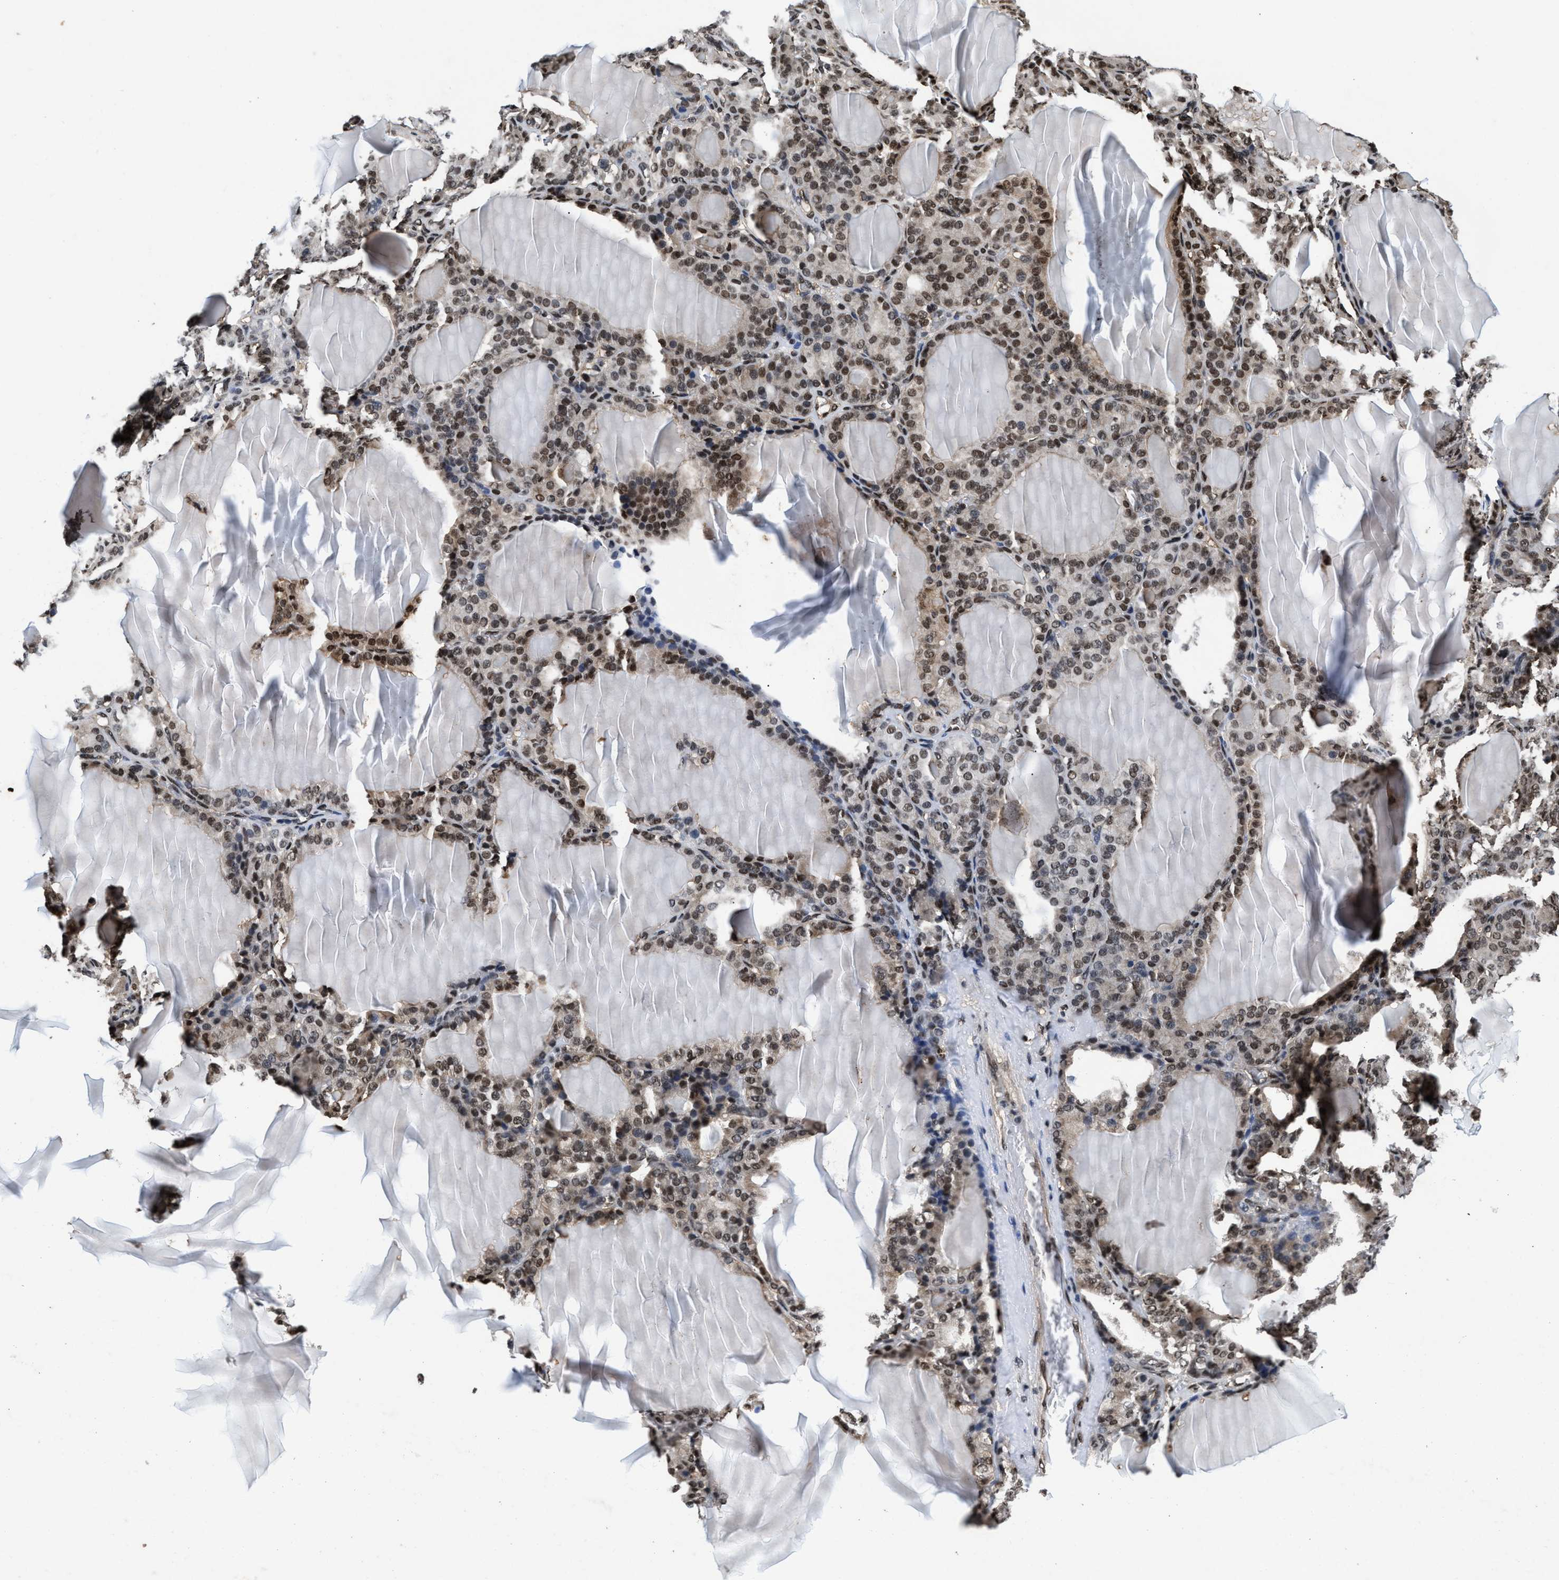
{"staining": {"intensity": "strong", "quantity": ">75%", "location": "nuclear"}, "tissue": "thyroid gland", "cell_type": "Glandular cells", "image_type": "normal", "snomed": [{"axis": "morphology", "description": "Normal tissue, NOS"}, {"axis": "topography", "description": "Thyroid gland"}], "caption": "Glandular cells show high levels of strong nuclear staining in approximately >75% of cells in unremarkable human thyroid gland.", "gene": "SAFB", "patient": {"sex": "female", "age": 28}}